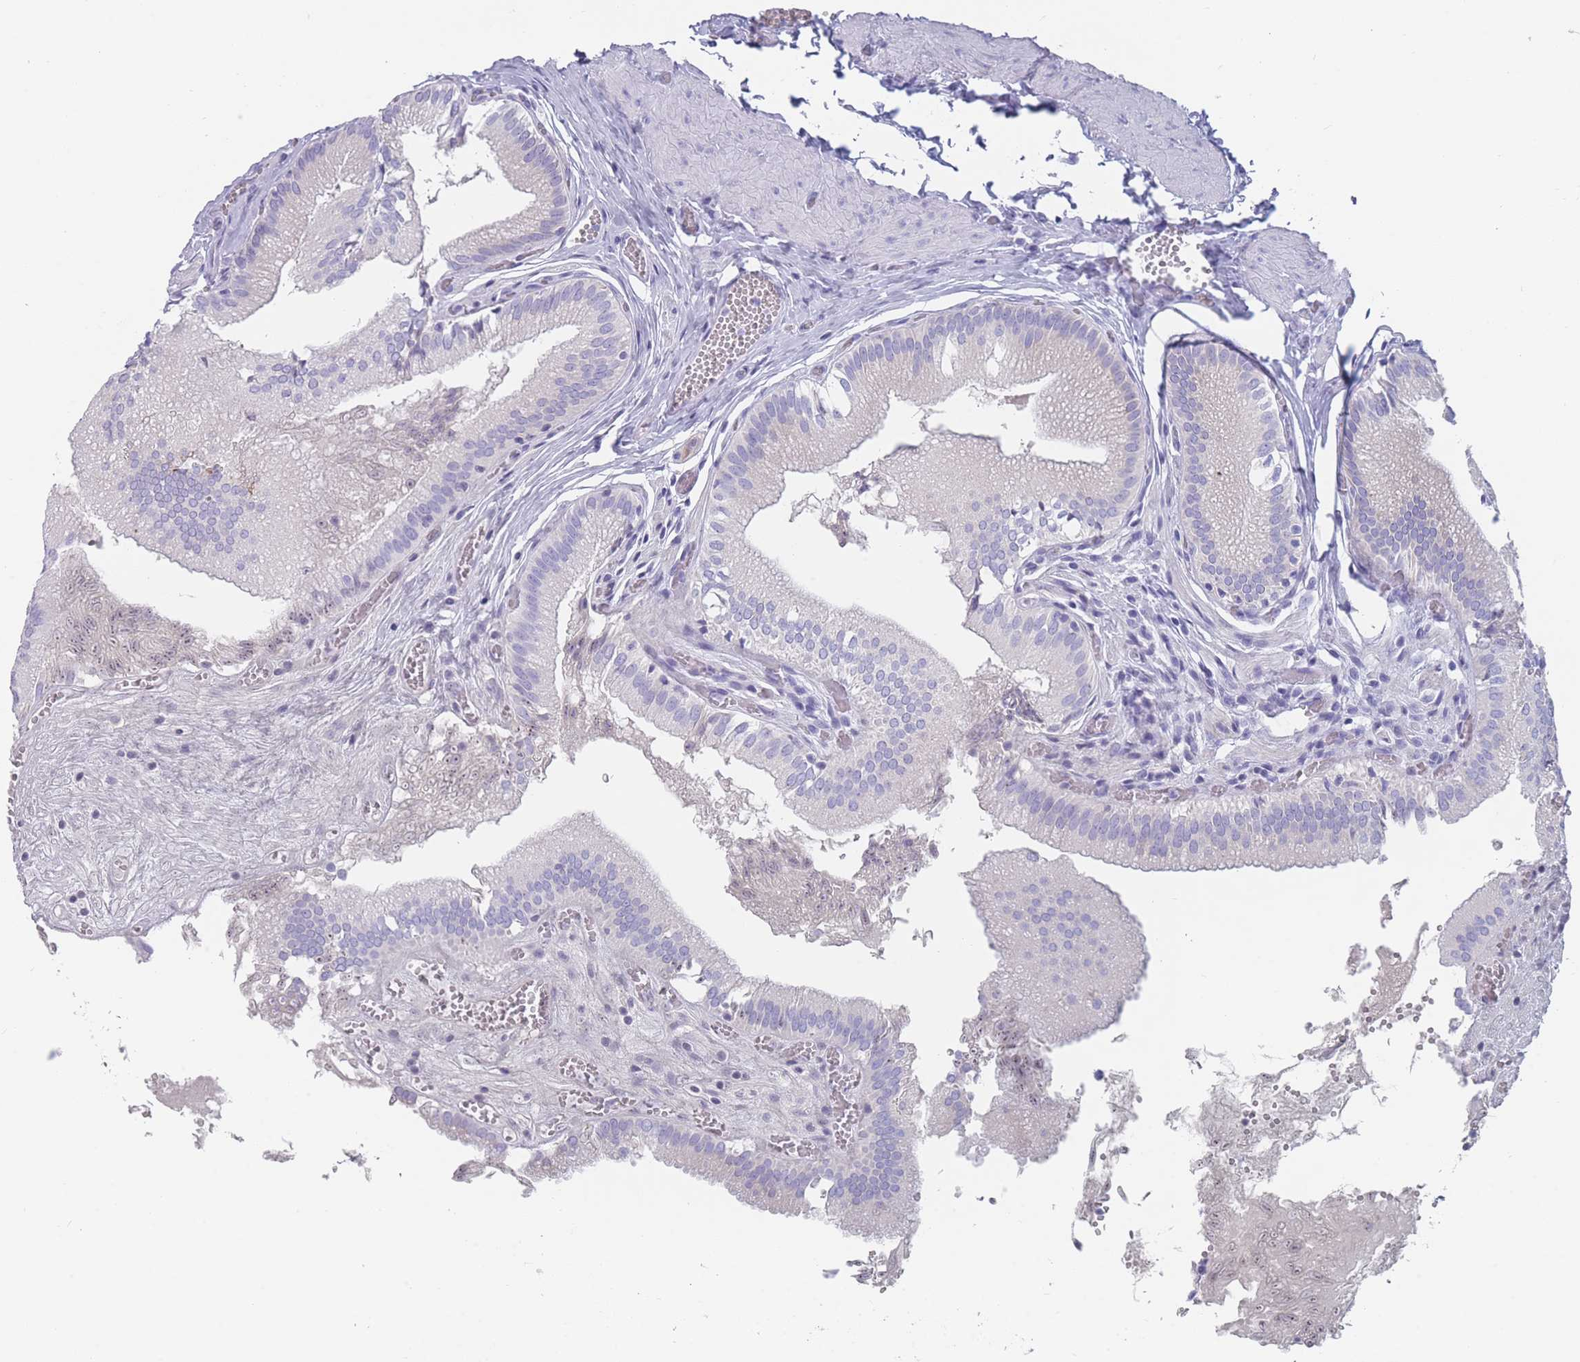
{"staining": {"intensity": "weak", "quantity": "<25%", "location": "cytoplasmic/membranous"}, "tissue": "gallbladder", "cell_type": "Glandular cells", "image_type": "normal", "snomed": [{"axis": "morphology", "description": "Normal tissue, NOS"}, {"axis": "topography", "description": "Gallbladder"}, {"axis": "topography", "description": "Peripheral nerve tissue"}], "caption": "The histopathology image shows no significant positivity in glandular cells of gallbladder. Brightfield microscopy of IHC stained with DAB (3,3'-diaminobenzidine) (brown) and hematoxylin (blue), captured at high magnification.", "gene": "ST8SIA5", "patient": {"sex": "male", "age": 17}}